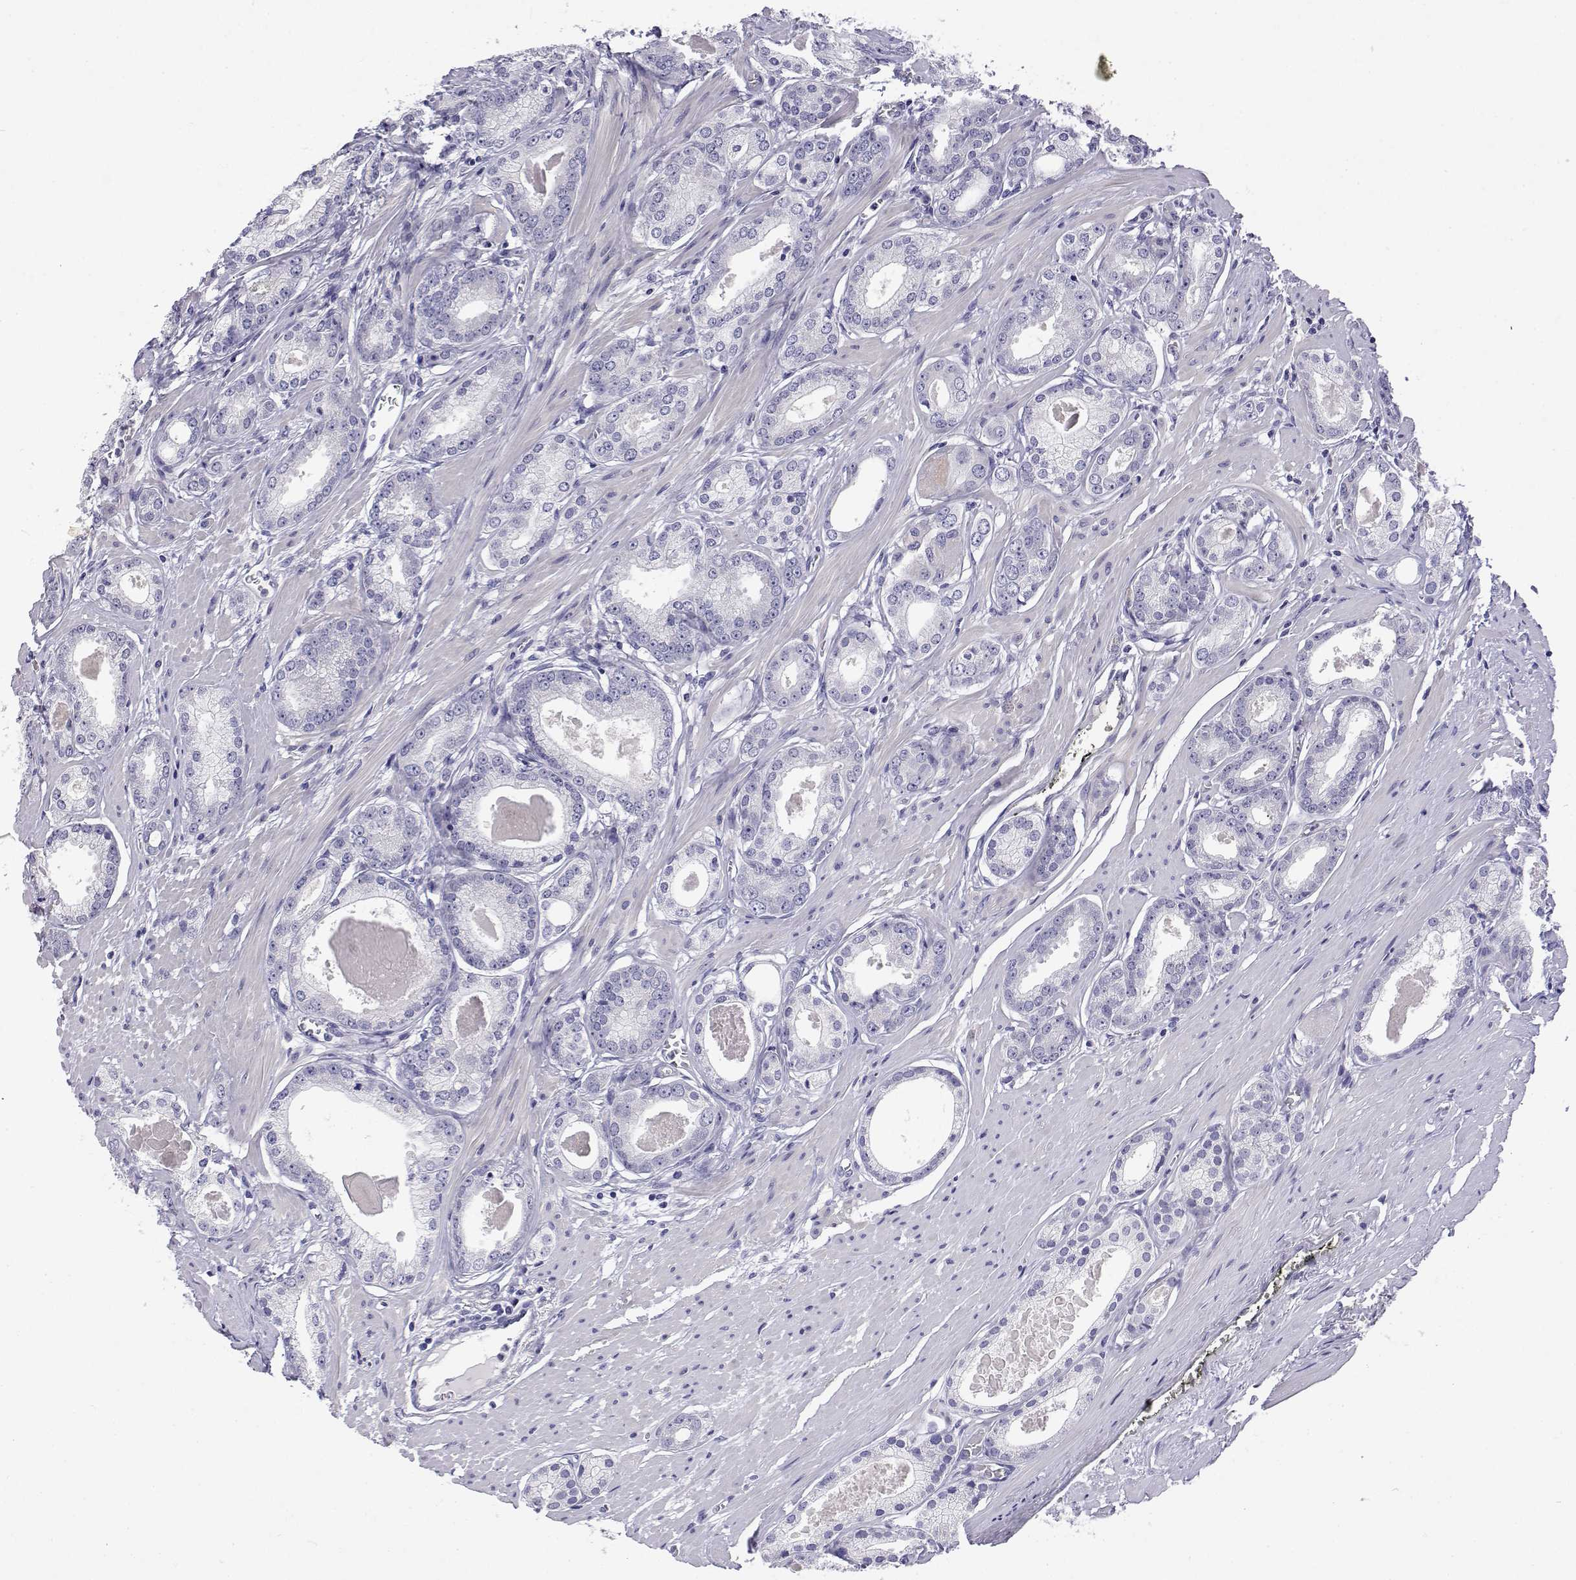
{"staining": {"intensity": "negative", "quantity": "none", "location": "none"}, "tissue": "prostate cancer", "cell_type": "Tumor cells", "image_type": "cancer", "snomed": [{"axis": "morphology", "description": "Adenocarcinoma, NOS"}, {"axis": "morphology", "description": "Adenocarcinoma, Low grade"}, {"axis": "topography", "description": "Prostate"}], "caption": "Tumor cells show no significant positivity in low-grade adenocarcinoma (prostate).", "gene": "LY6D", "patient": {"sex": "male", "age": 64}}